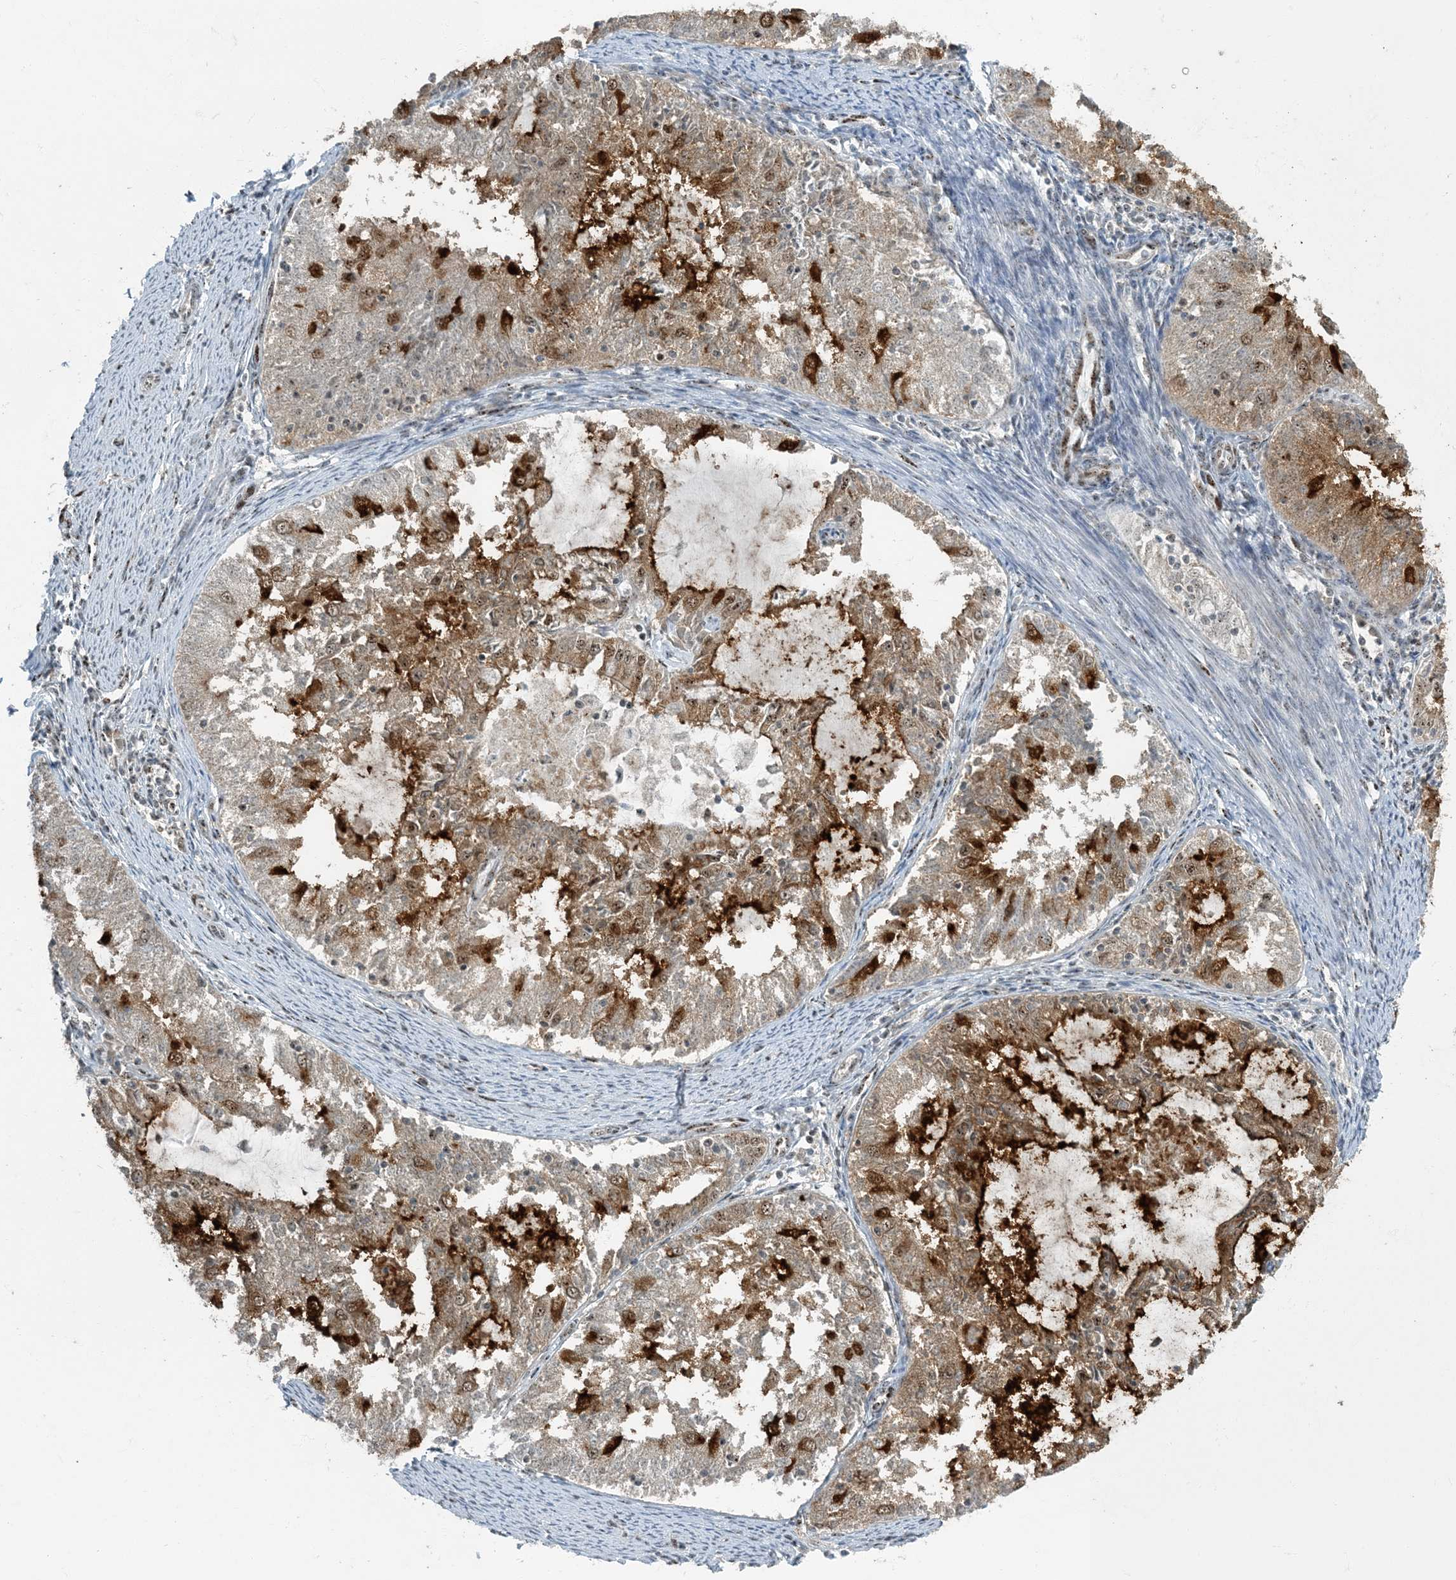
{"staining": {"intensity": "moderate", "quantity": "25%-75%", "location": "cytoplasmic/membranous"}, "tissue": "endometrial cancer", "cell_type": "Tumor cells", "image_type": "cancer", "snomed": [{"axis": "morphology", "description": "Adenocarcinoma, NOS"}, {"axis": "topography", "description": "Endometrium"}], "caption": "Immunohistochemistry (IHC) of human adenocarcinoma (endometrial) shows medium levels of moderate cytoplasmic/membranous expression in approximately 25%-75% of tumor cells.", "gene": "MBD1", "patient": {"sex": "female", "age": 57}}